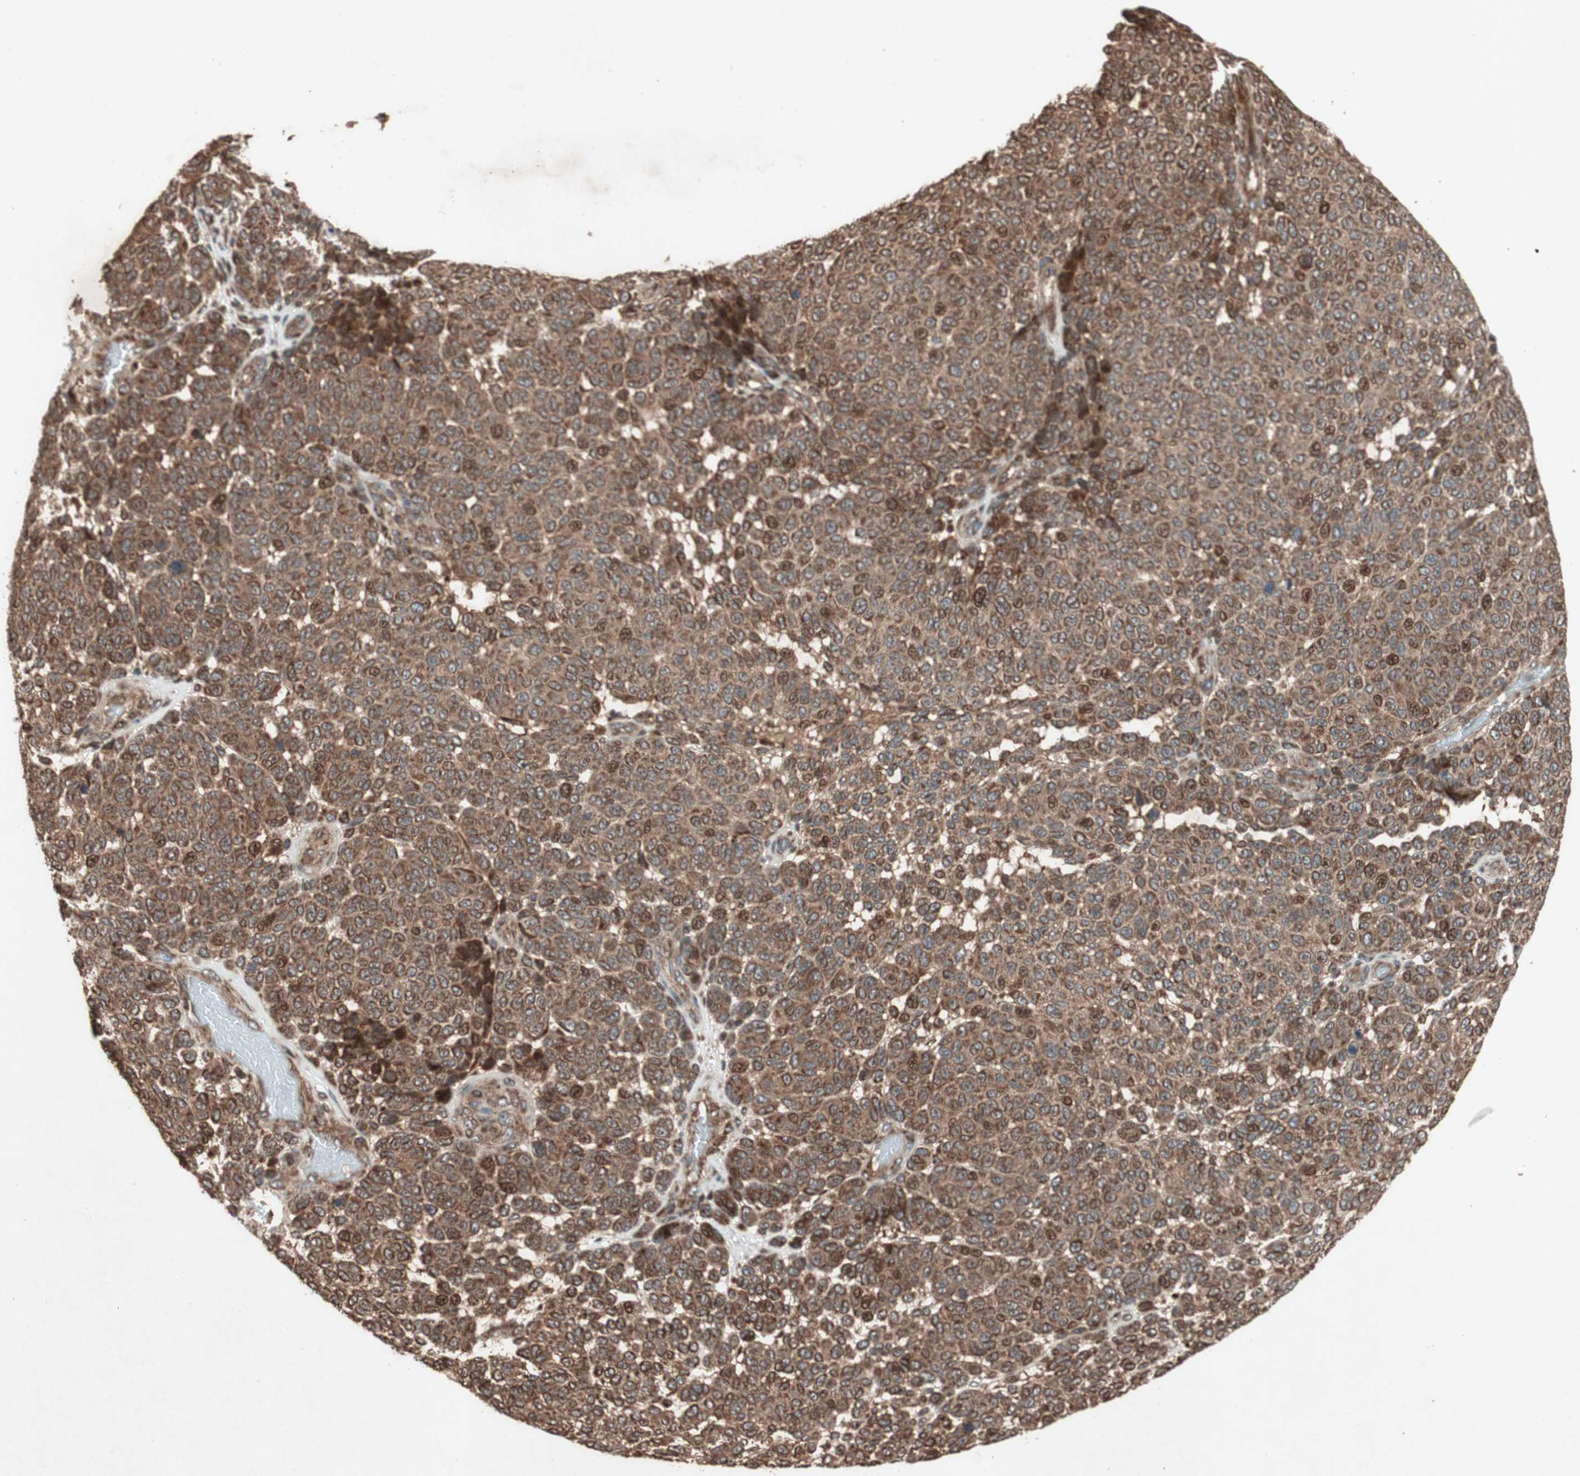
{"staining": {"intensity": "strong", "quantity": ">75%", "location": "cytoplasmic/membranous,nuclear"}, "tissue": "melanoma", "cell_type": "Tumor cells", "image_type": "cancer", "snomed": [{"axis": "morphology", "description": "Malignant melanoma, NOS"}, {"axis": "topography", "description": "Skin"}], "caption": "Protein staining demonstrates strong cytoplasmic/membranous and nuclear expression in approximately >75% of tumor cells in malignant melanoma.", "gene": "RAB1A", "patient": {"sex": "male", "age": 59}}